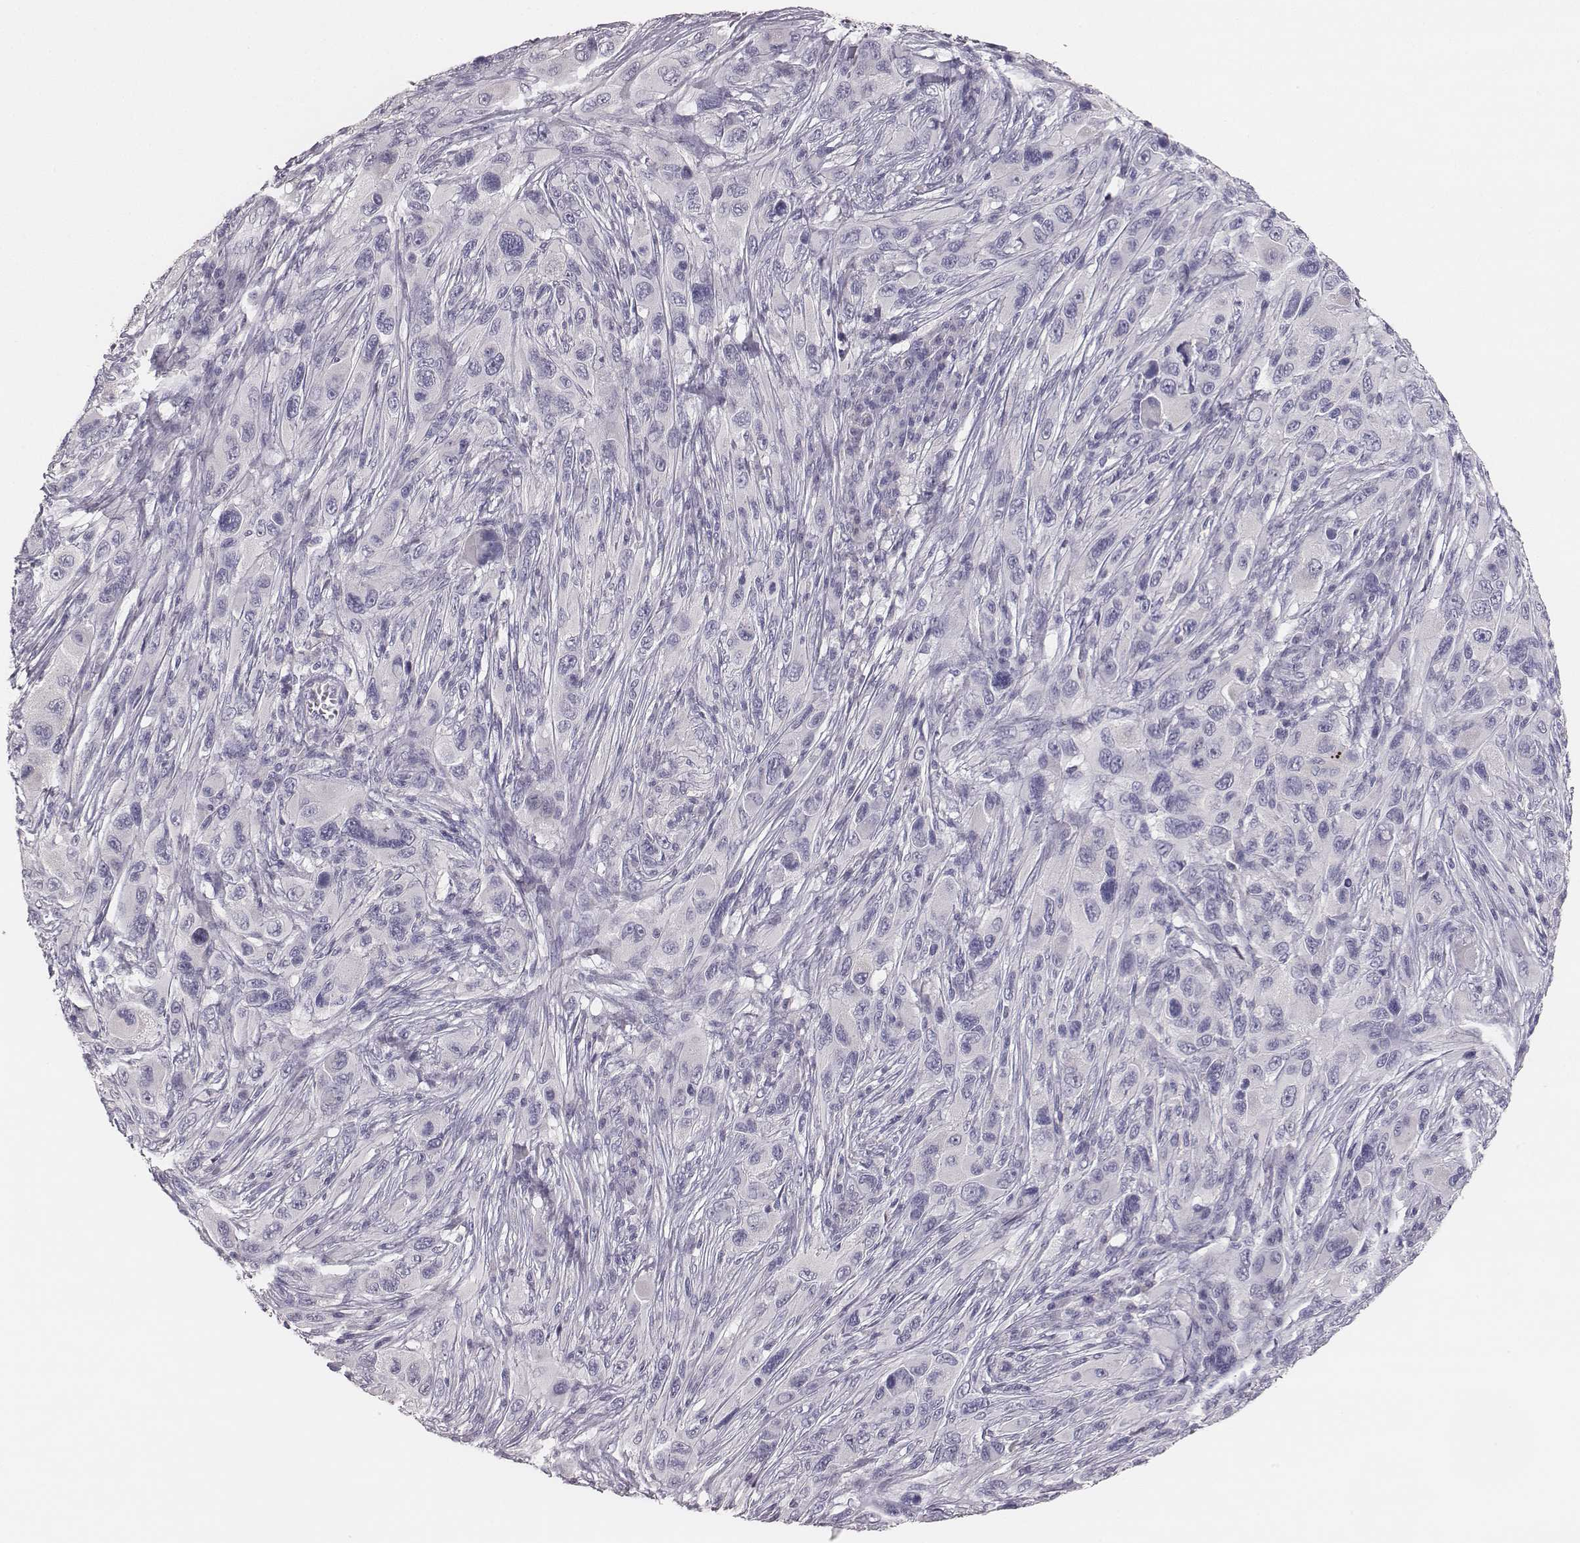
{"staining": {"intensity": "negative", "quantity": "none", "location": "none"}, "tissue": "melanoma", "cell_type": "Tumor cells", "image_type": "cancer", "snomed": [{"axis": "morphology", "description": "Malignant melanoma, NOS"}, {"axis": "topography", "description": "Skin"}], "caption": "Immunohistochemical staining of malignant melanoma displays no significant expression in tumor cells.", "gene": "MYH6", "patient": {"sex": "male", "age": 53}}